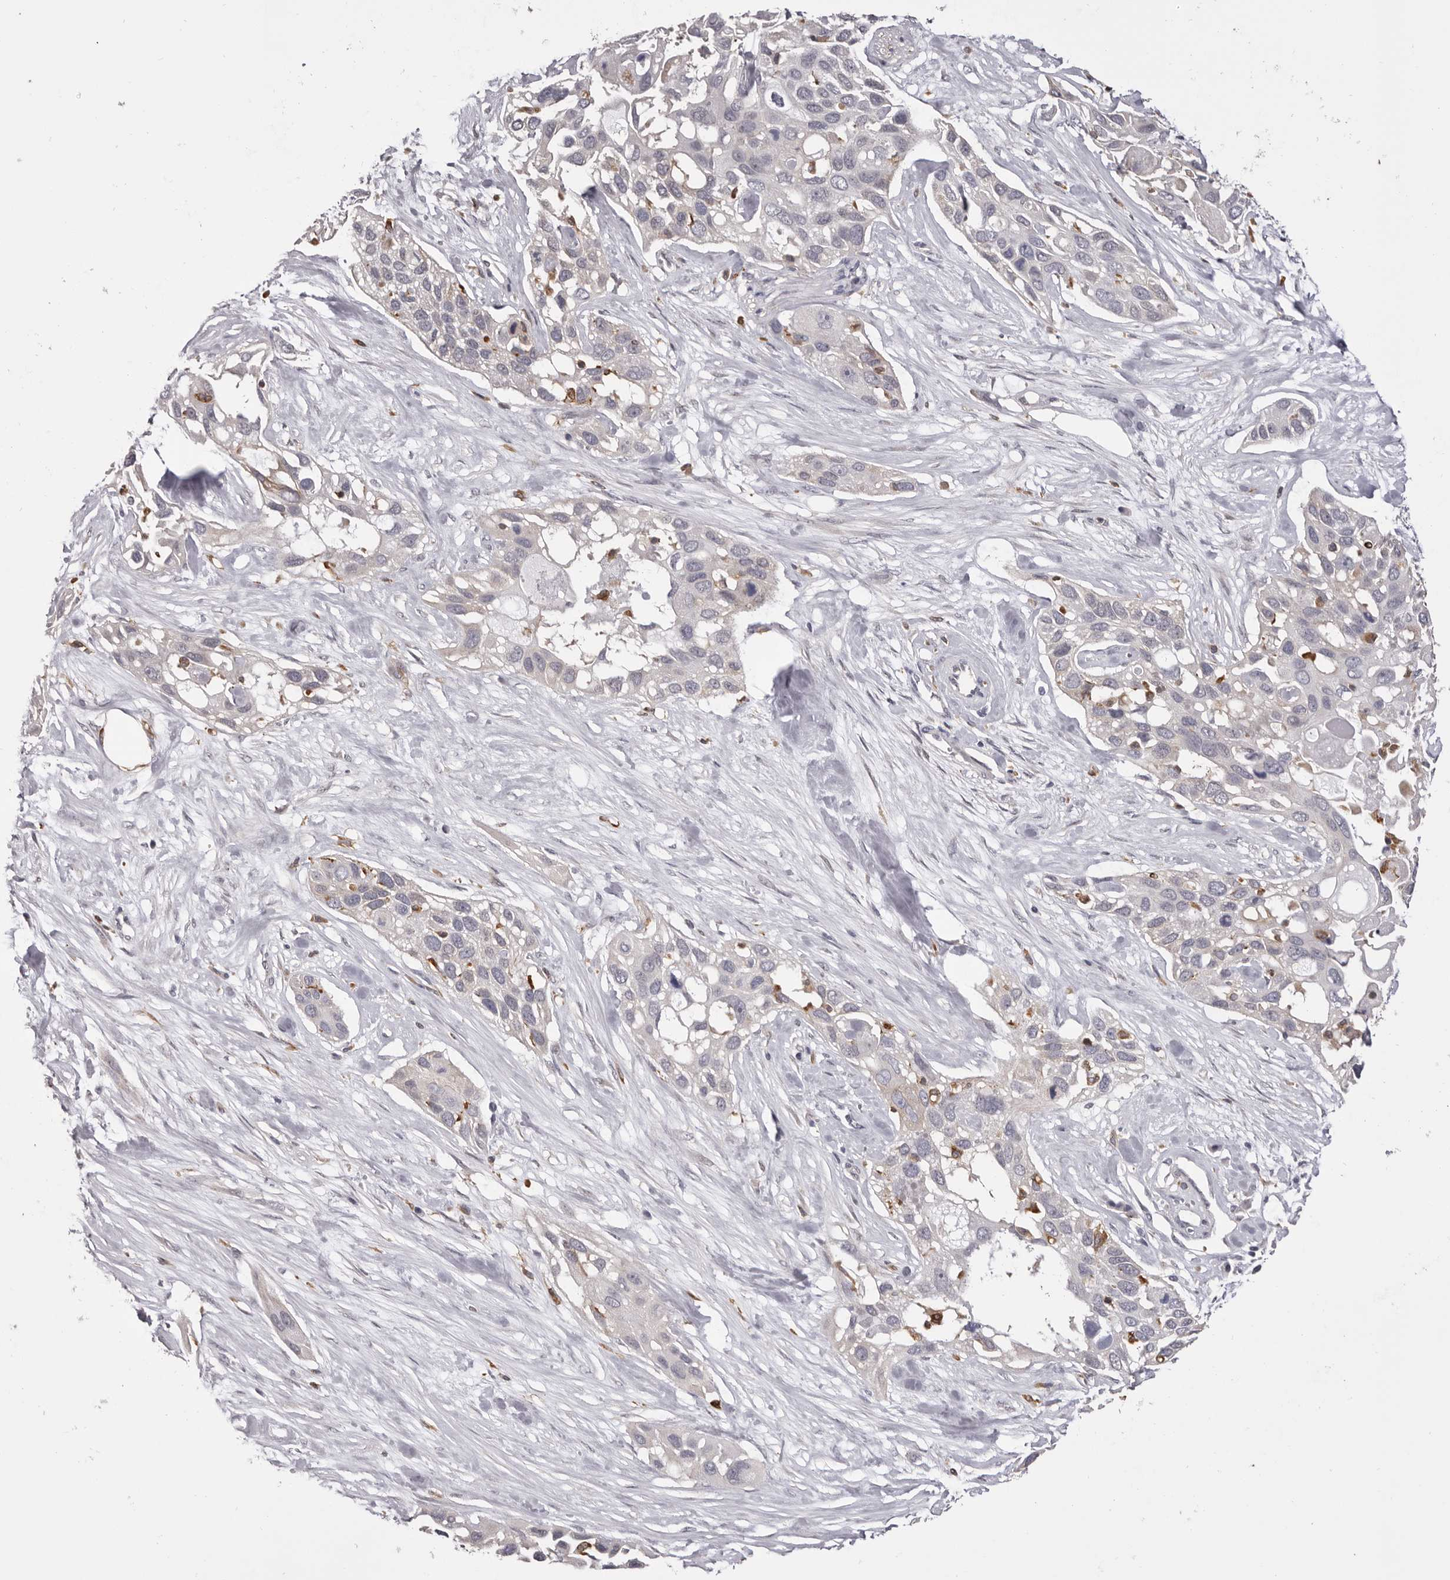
{"staining": {"intensity": "negative", "quantity": "none", "location": "none"}, "tissue": "pancreatic cancer", "cell_type": "Tumor cells", "image_type": "cancer", "snomed": [{"axis": "morphology", "description": "Adenocarcinoma, NOS"}, {"axis": "topography", "description": "Pancreas"}], "caption": "This photomicrograph is of pancreatic cancer stained with IHC to label a protein in brown with the nuclei are counter-stained blue. There is no expression in tumor cells. (Brightfield microscopy of DAB (3,3'-diaminobenzidine) immunohistochemistry (IHC) at high magnification).", "gene": "TNNI1", "patient": {"sex": "female", "age": 60}}